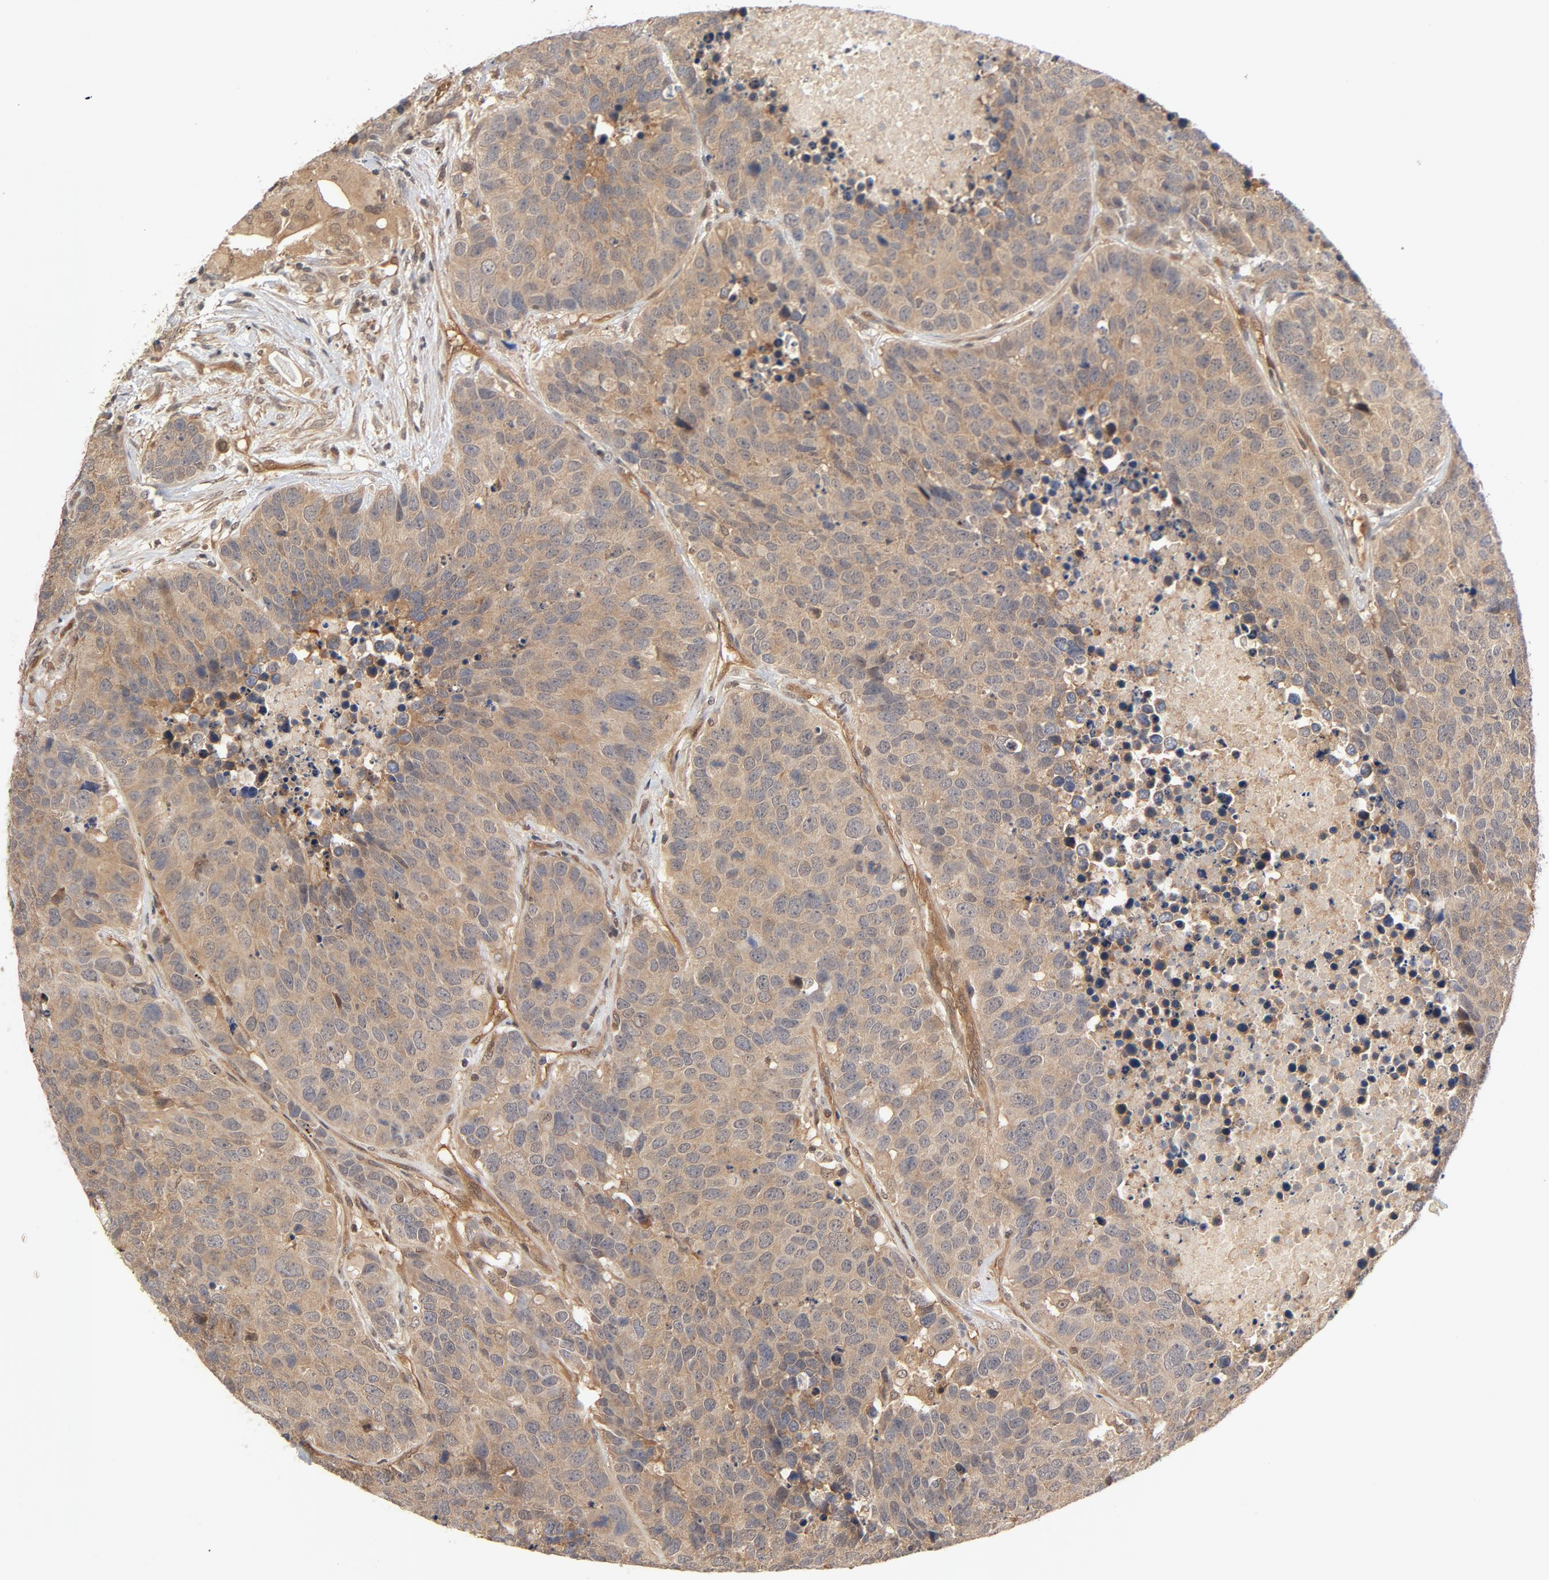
{"staining": {"intensity": "weak", "quantity": ">75%", "location": "cytoplasmic/membranous"}, "tissue": "carcinoid", "cell_type": "Tumor cells", "image_type": "cancer", "snomed": [{"axis": "morphology", "description": "Carcinoid, malignant, NOS"}, {"axis": "topography", "description": "Lung"}], "caption": "Tumor cells reveal low levels of weak cytoplasmic/membranous staining in approximately >75% of cells in human carcinoid. (Stains: DAB (3,3'-diaminobenzidine) in brown, nuclei in blue, Microscopy: brightfield microscopy at high magnification).", "gene": "CDC37", "patient": {"sex": "male", "age": 60}}